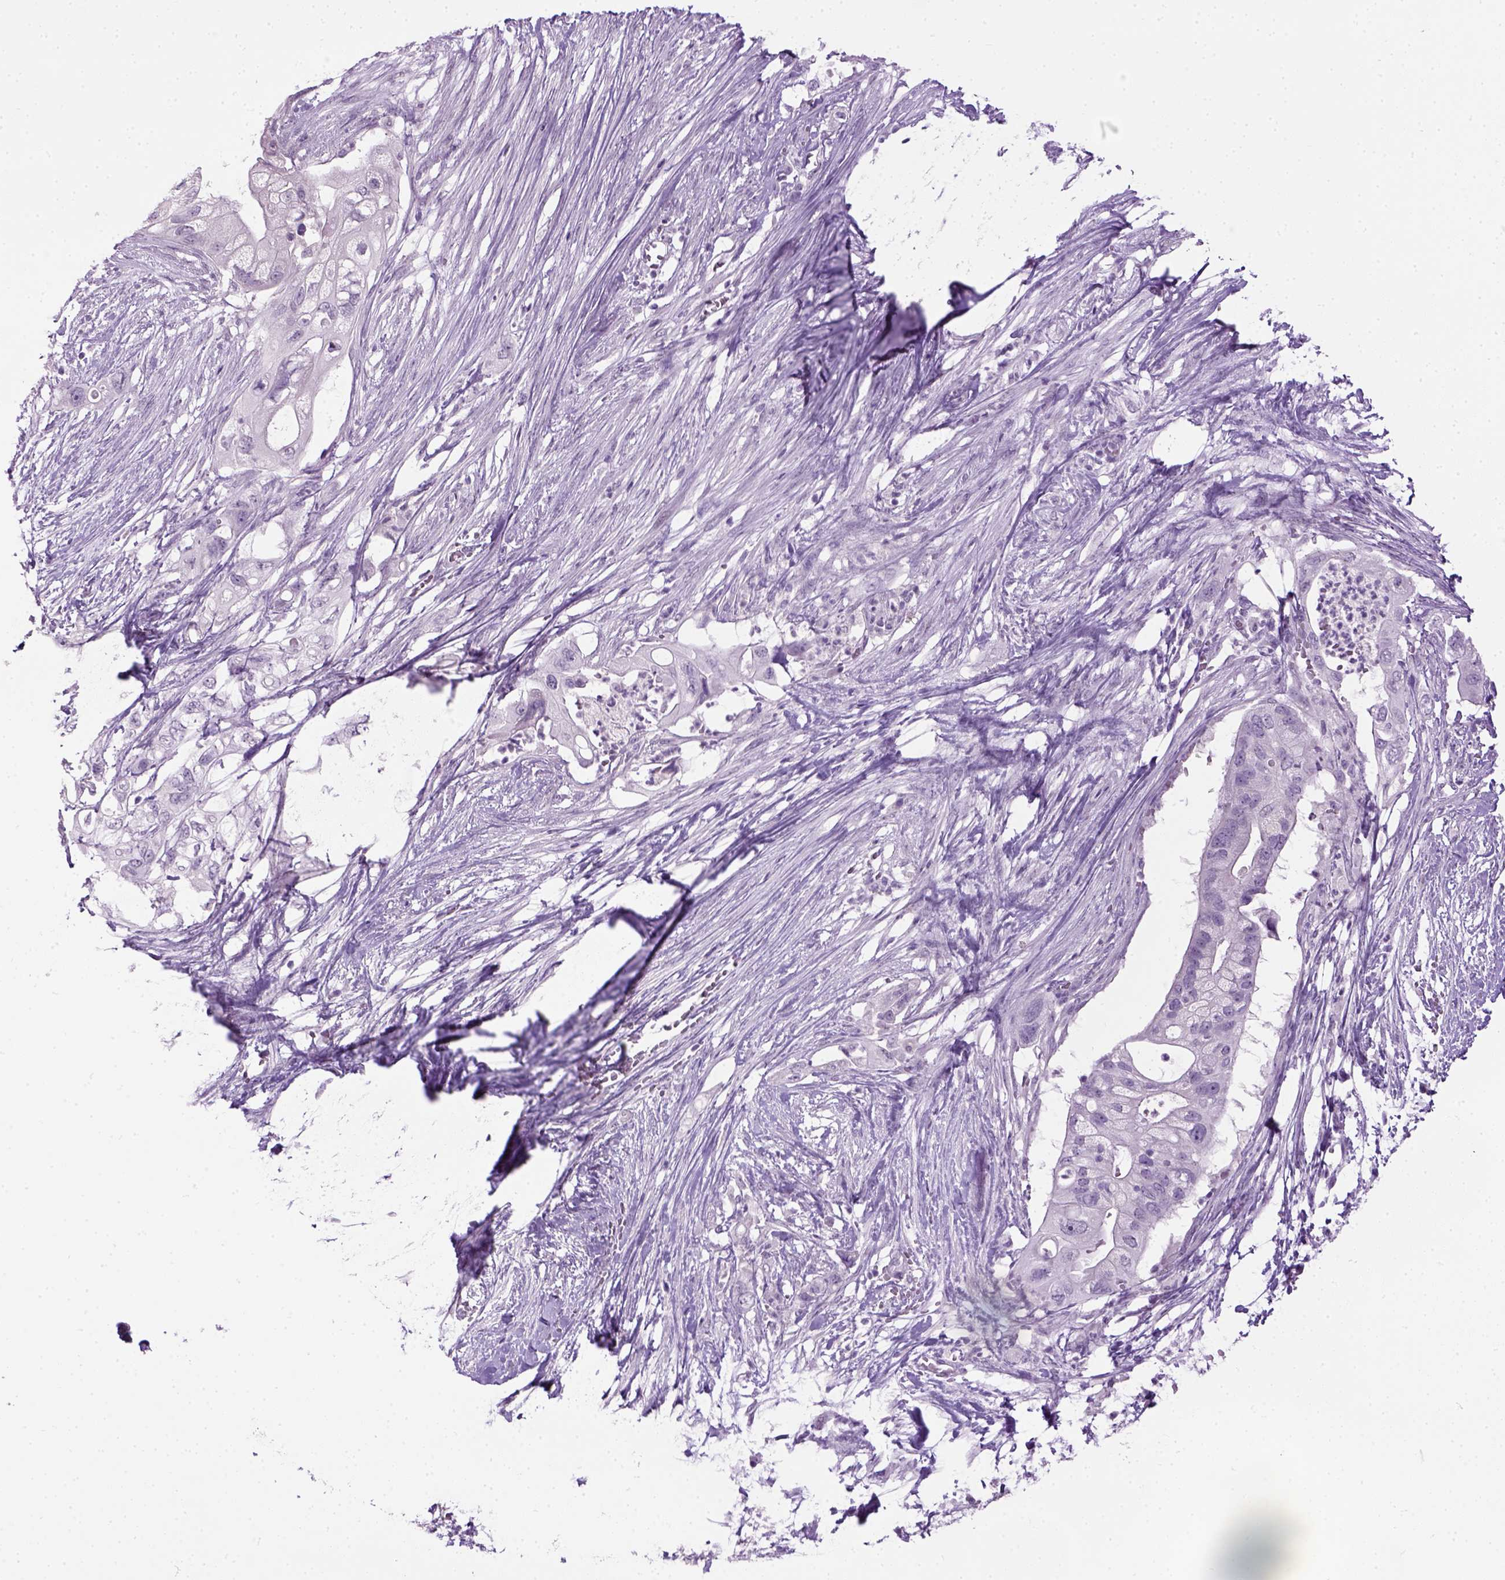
{"staining": {"intensity": "negative", "quantity": "none", "location": "none"}, "tissue": "pancreatic cancer", "cell_type": "Tumor cells", "image_type": "cancer", "snomed": [{"axis": "morphology", "description": "Adenocarcinoma, NOS"}, {"axis": "topography", "description": "Pancreas"}], "caption": "DAB (3,3'-diaminobenzidine) immunohistochemical staining of pancreatic adenocarcinoma displays no significant staining in tumor cells.", "gene": "GABRB2", "patient": {"sex": "female", "age": 72}}